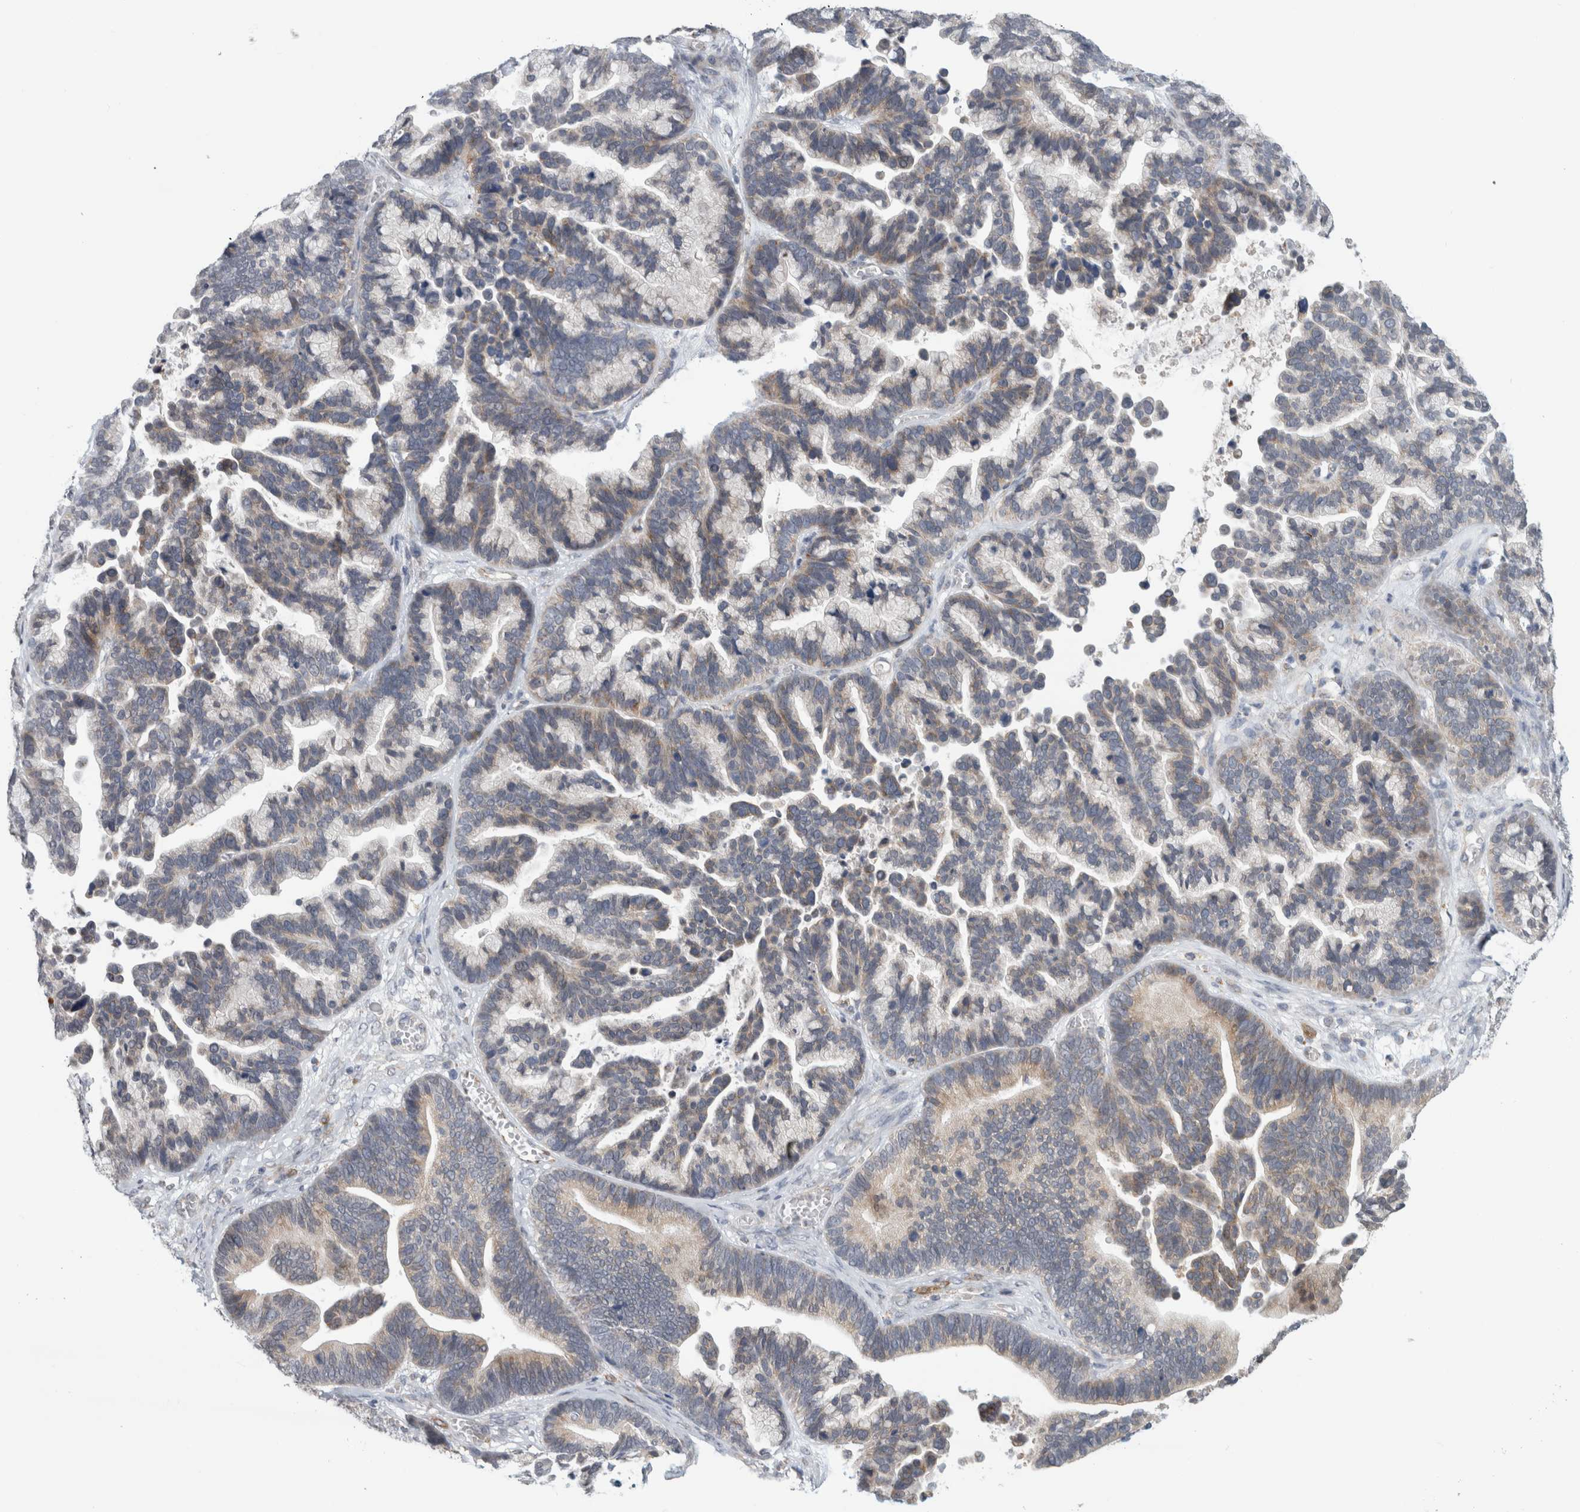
{"staining": {"intensity": "moderate", "quantity": "25%-75%", "location": "cytoplasmic/membranous"}, "tissue": "ovarian cancer", "cell_type": "Tumor cells", "image_type": "cancer", "snomed": [{"axis": "morphology", "description": "Cystadenocarcinoma, serous, NOS"}, {"axis": "topography", "description": "Ovary"}], "caption": "Brown immunohistochemical staining in ovarian serous cystadenocarcinoma shows moderate cytoplasmic/membranous staining in approximately 25%-75% of tumor cells. Nuclei are stained in blue.", "gene": "RAB18", "patient": {"sex": "female", "age": 56}}